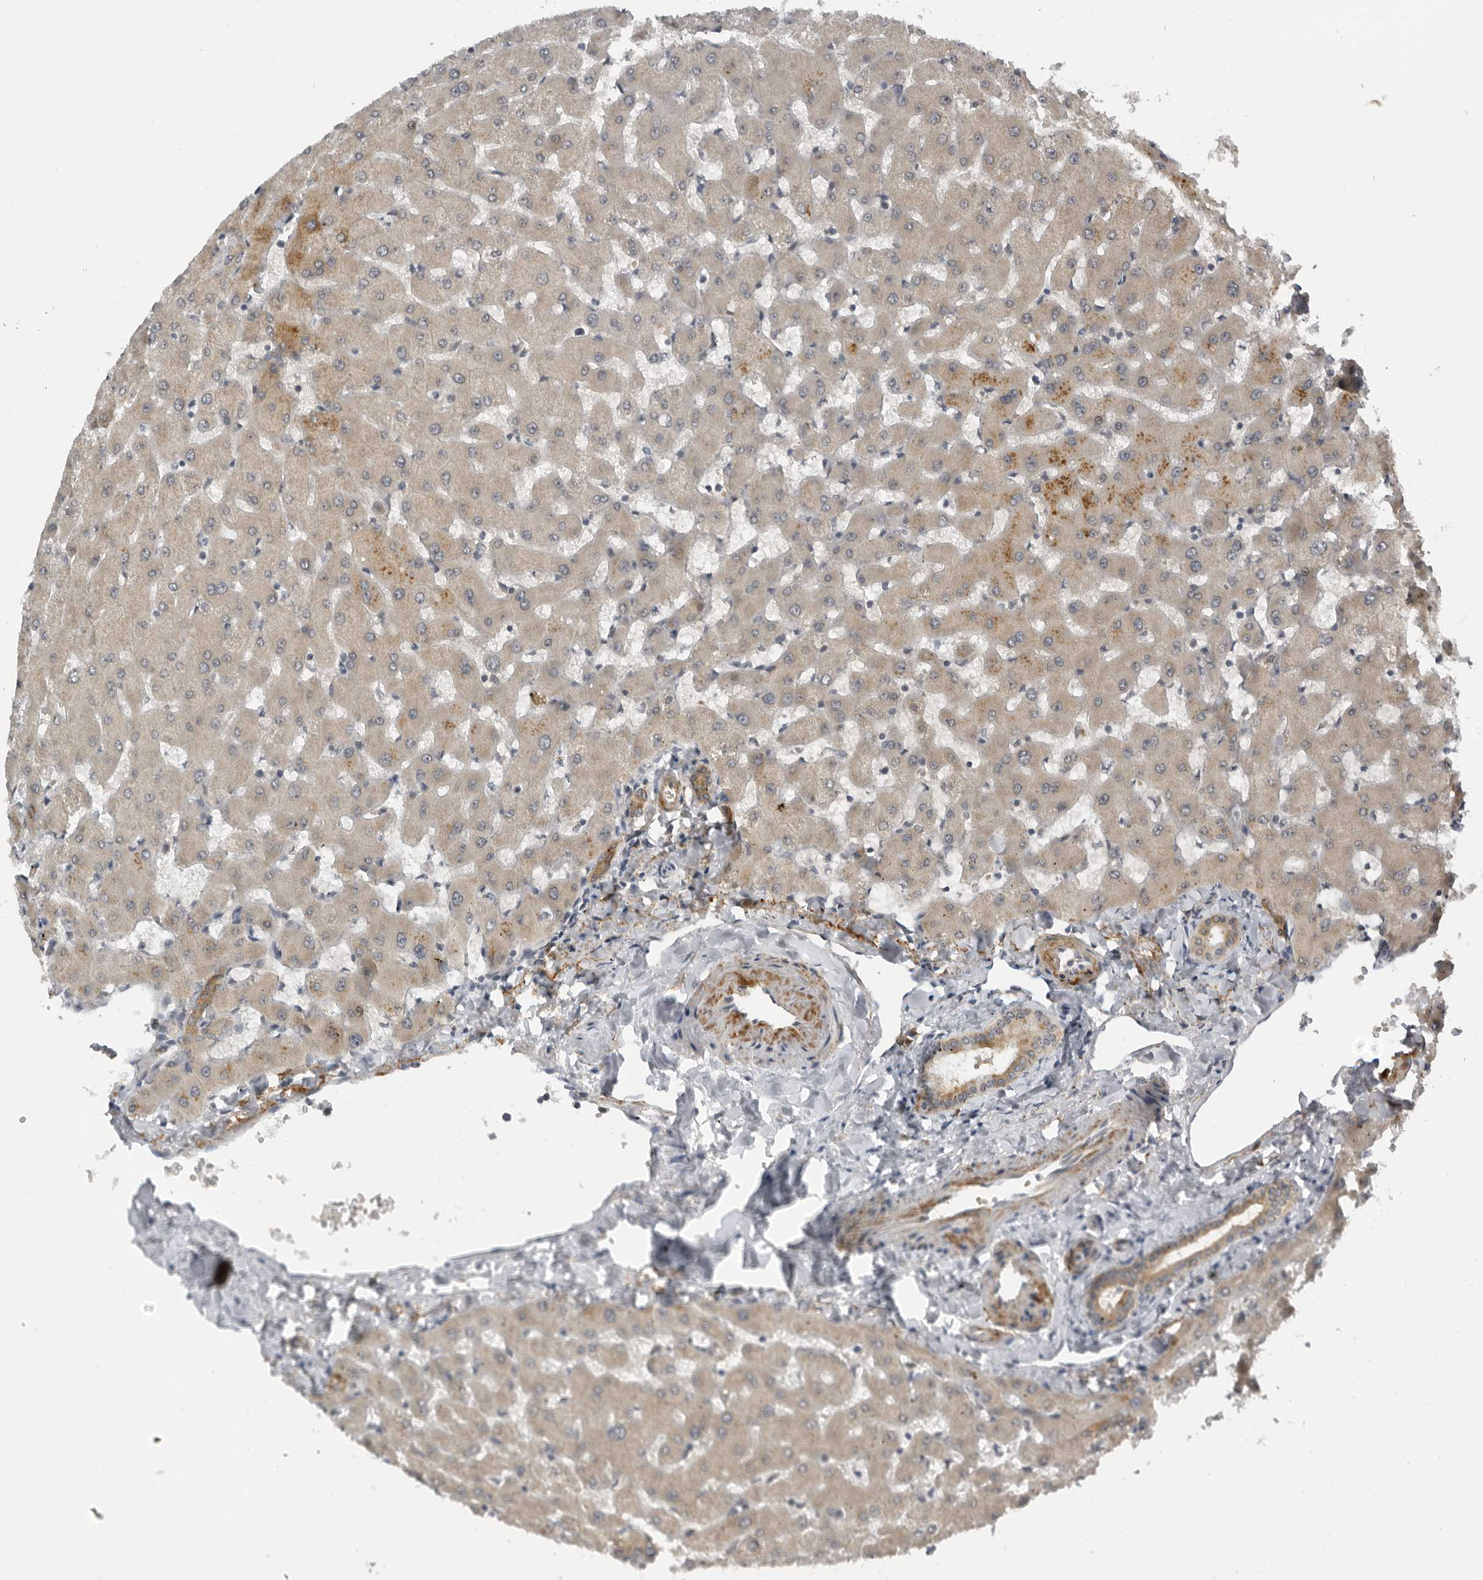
{"staining": {"intensity": "moderate", "quantity": "25%-75%", "location": "cytoplasmic/membranous"}, "tissue": "liver", "cell_type": "Cholangiocytes", "image_type": "normal", "snomed": [{"axis": "morphology", "description": "Normal tissue, NOS"}, {"axis": "topography", "description": "Liver"}], "caption": "Cholangiocytes exhibit moderate cytoplasmic/membranous expression in approximately 25%-75% of cells in unremarkable liver. Nuclei are stained in blue.", "gene": "ALPK2", "patient": {"sex": "female", "age": 63}}